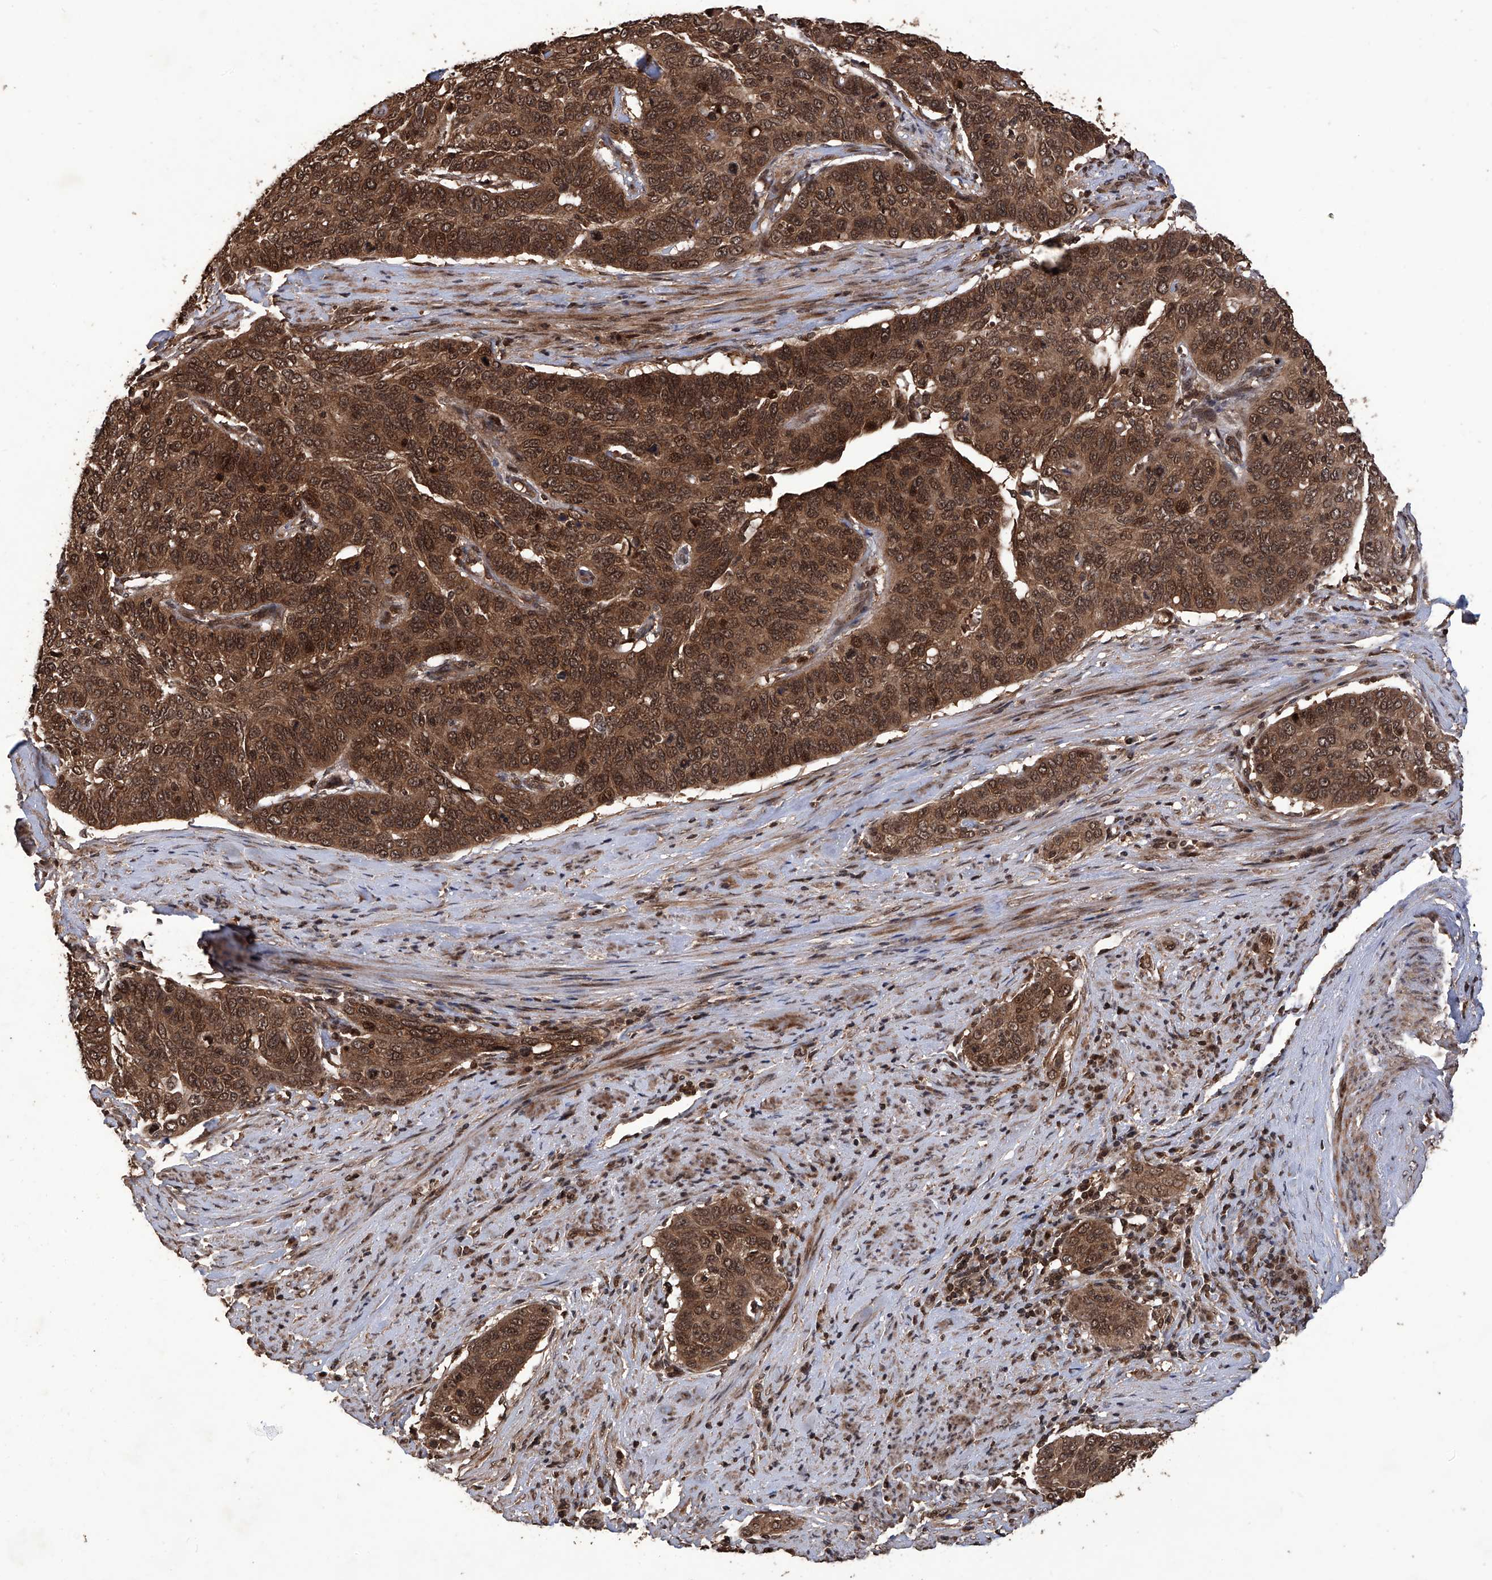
{"staining": {"intensity": "strong", "quantity": ">75%", "location": "cytoplasmic/membranous,nuclear"}, "tissue": "cervical cancer", "cell_type": "Tumor cells", "image_type": "cancer", "snomed": [{"axis": "morphology", "description": "Squamous cell carcinoma, NOS"}, {"axis": "topography", "description": "Cervix"}], "caption": "Human cervical cancer (squamous cell carcinoma) stained with a protein marker shows strong staining in tumor cells.", "gene": "LYSMD4", "patient": {"sex": "female", "age": 60}}